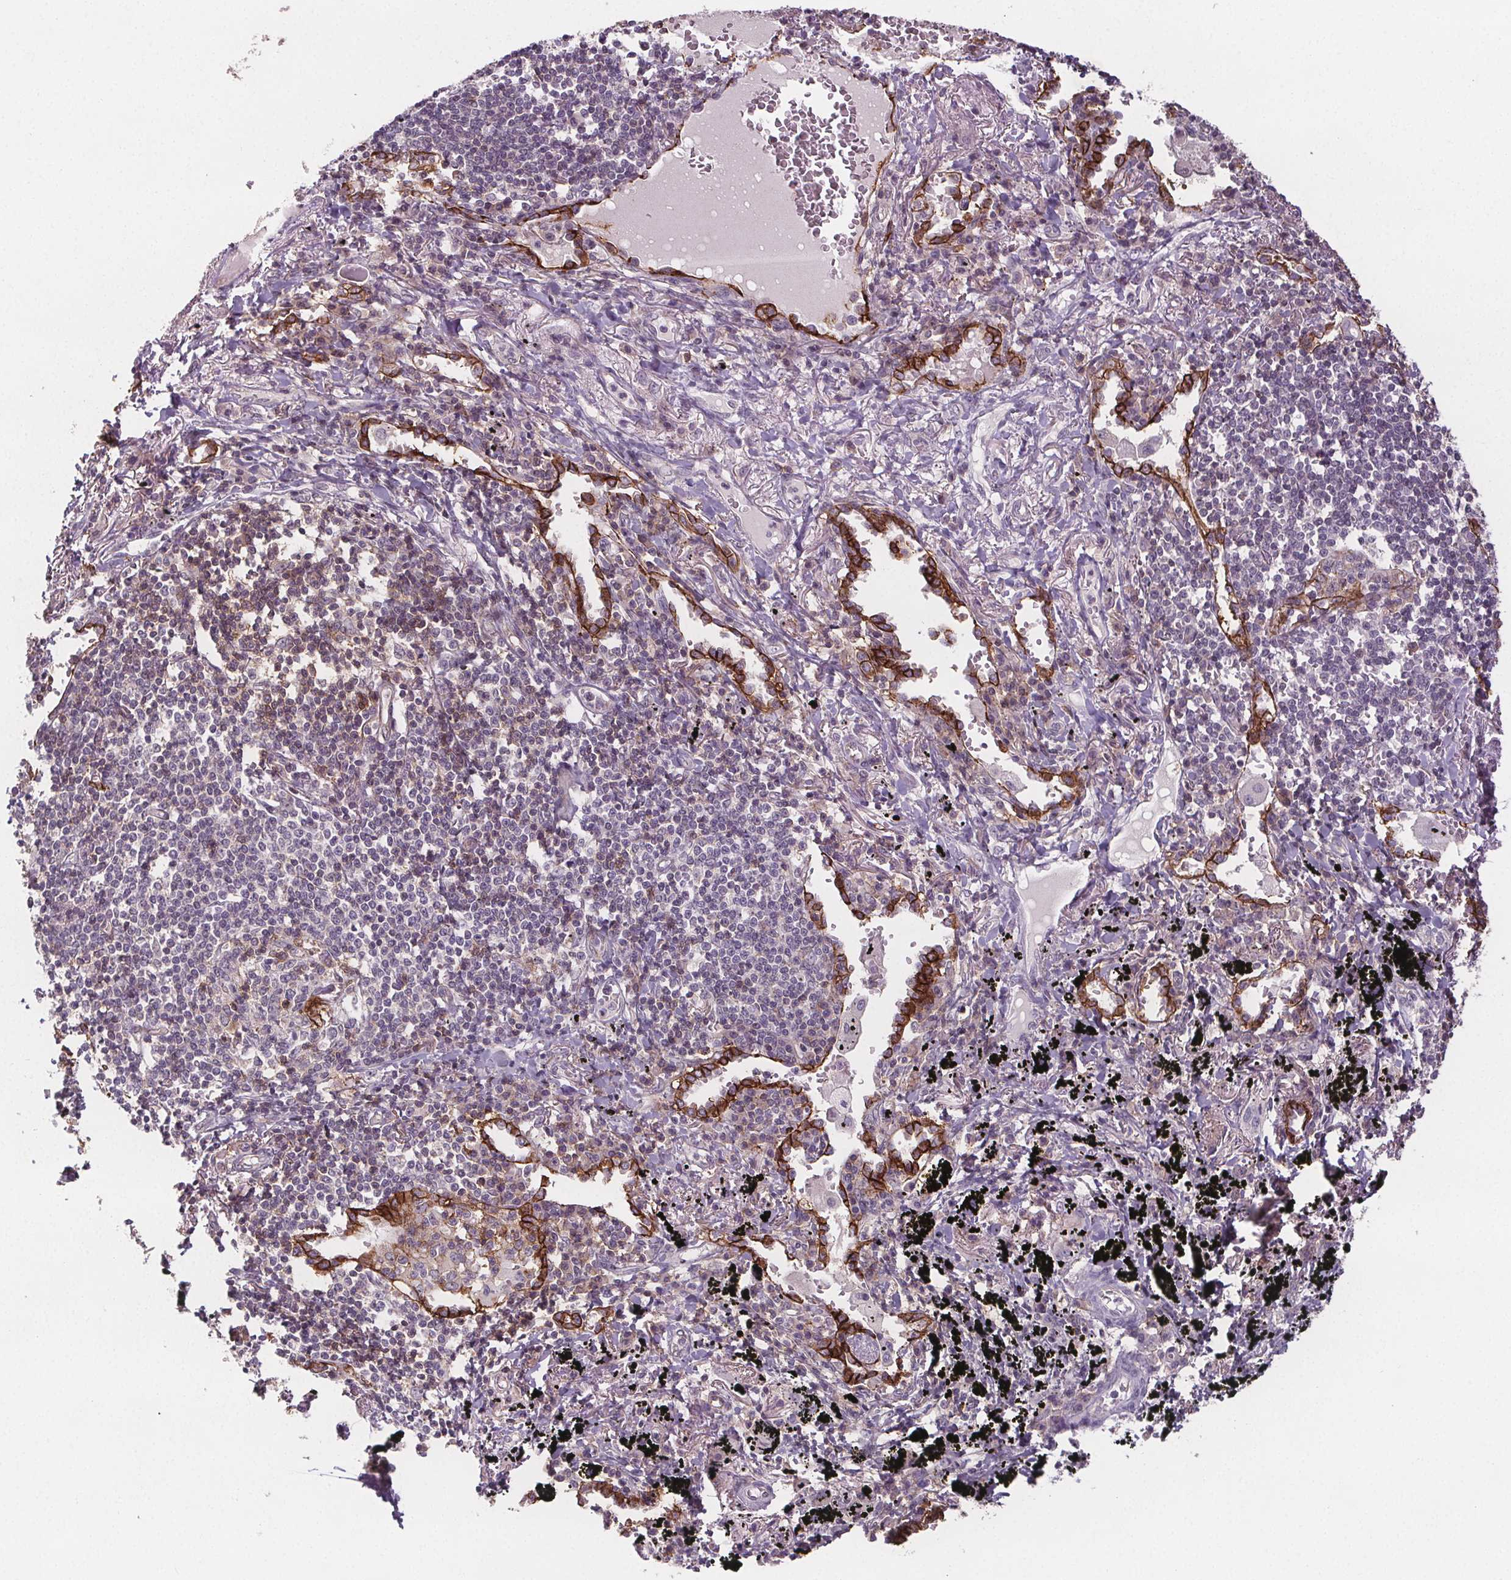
{"staining": {"intensity": "strong", "quantity": "25%-75%", "location": "cytoplasmic/membranous"}, "tissue": "lung cancer", "cell_type": "Tumor cells", "image_type": "cancer", "snomed": [{"axis": "morphology", "description": "Squamous cell carcinoma, NOS"}, {"axis": "topography", "description": "Lung"}], "caption": "Protein analysis of squamous cell carcinoma (lung) tissue exhibits strong cytoplasmic/membranous positivity in approximately 25%-75% of tumor cells.", "gene": "ATP1A1", "patient": {"sex": "male", "age": 78}}